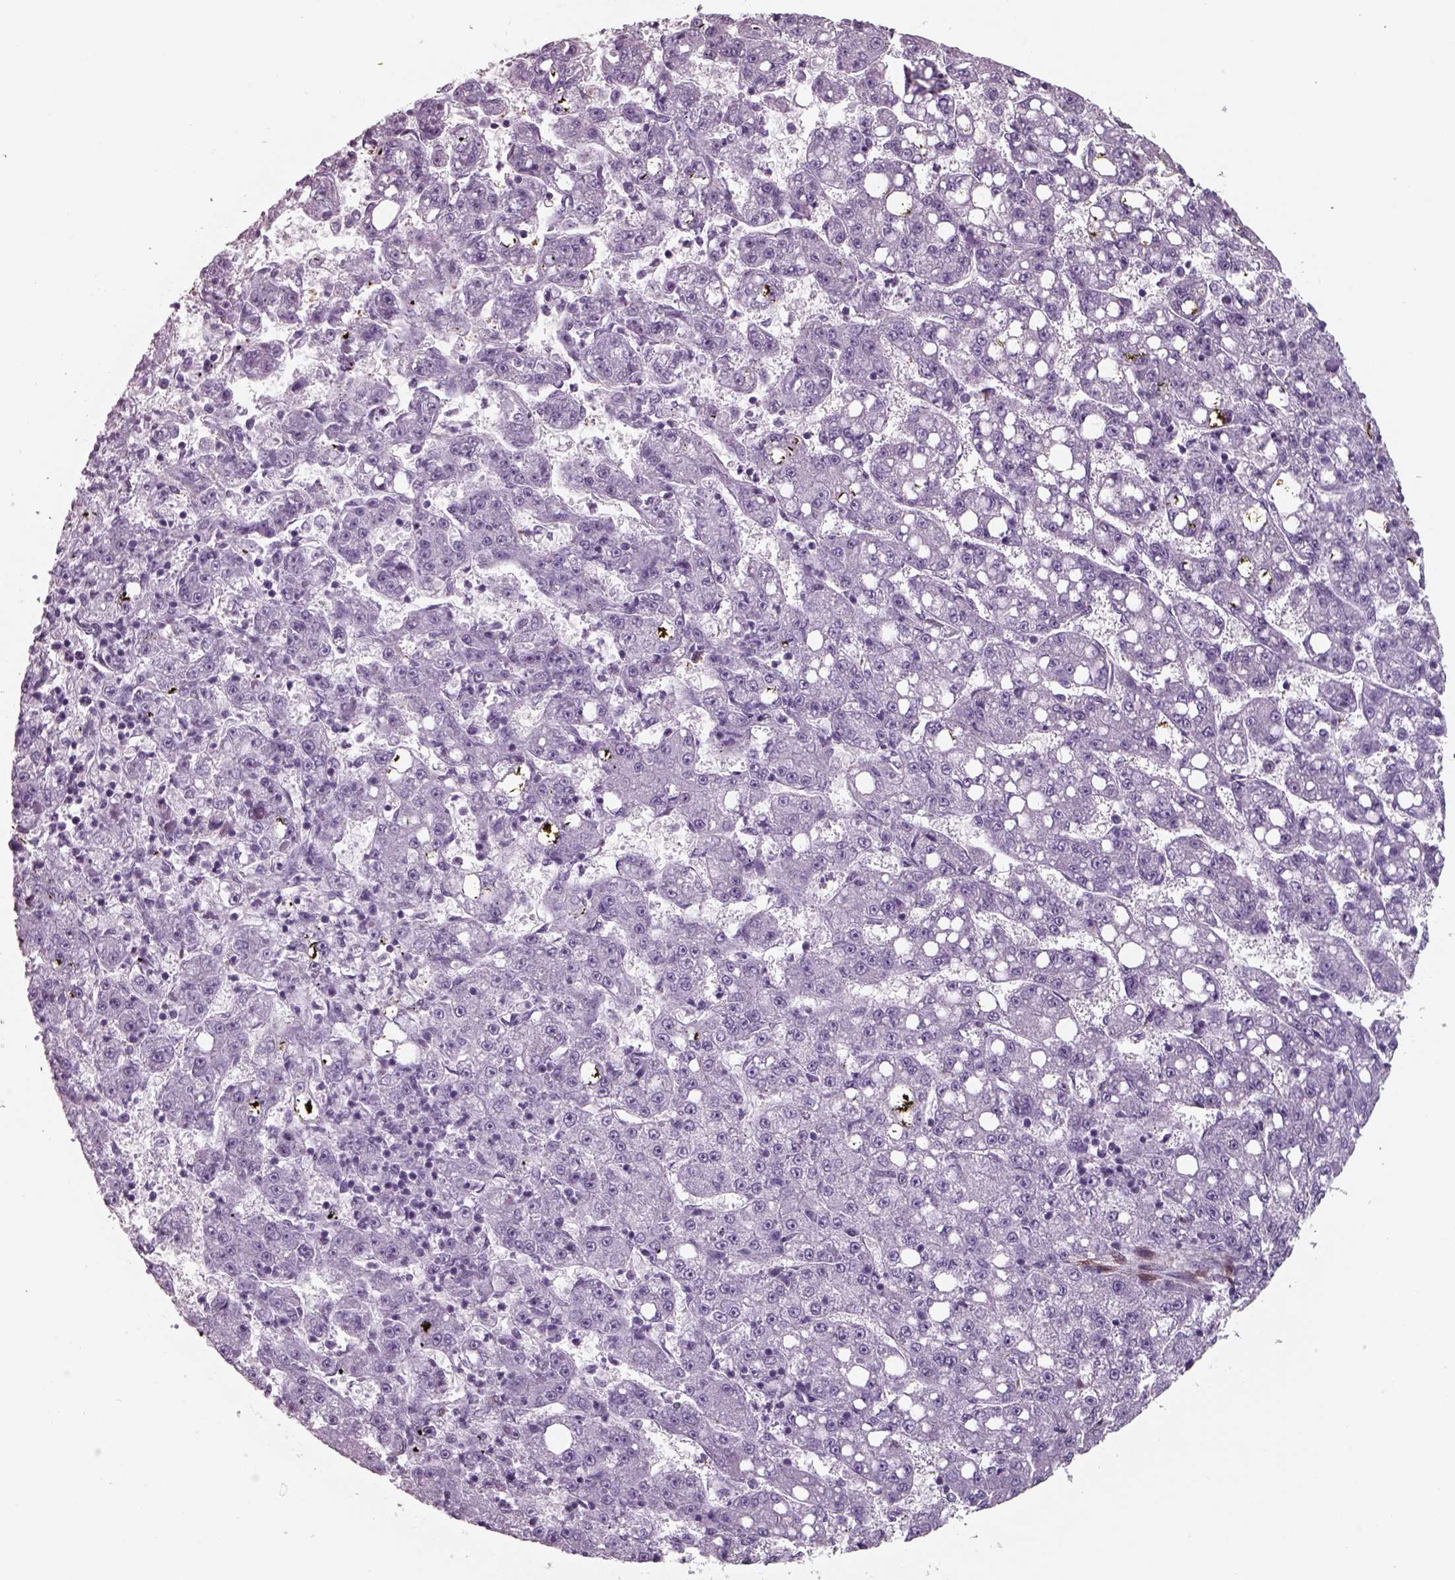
{"staining": {"intensity": "negative", "quantity": "none", "location": "none"}, "tissue": "liver cancer", "cell_type": "Tumor cells", "image_type": "cancer", "snomed": [{"axis": "morphology", "description": "Carcinoma, Hepatocellular, NOS"}, {"axis": "topography", "description": "Liver"}], "caption": "Immunohistochemistry histopathology image of neoplastic tissue: hepatocellular carcinoma (liver) stained with DAB displays no significant protein expression in tumor cells. Brightfield microscopy of immunohistochemistry (IHC) stained with DAB (3,3'-diaminobenzidine) (brown) and hematoxylin (blue), captured at high magnification.", "gene": "ISYNA1", "patient": {"sex": "female", "age": 65}}